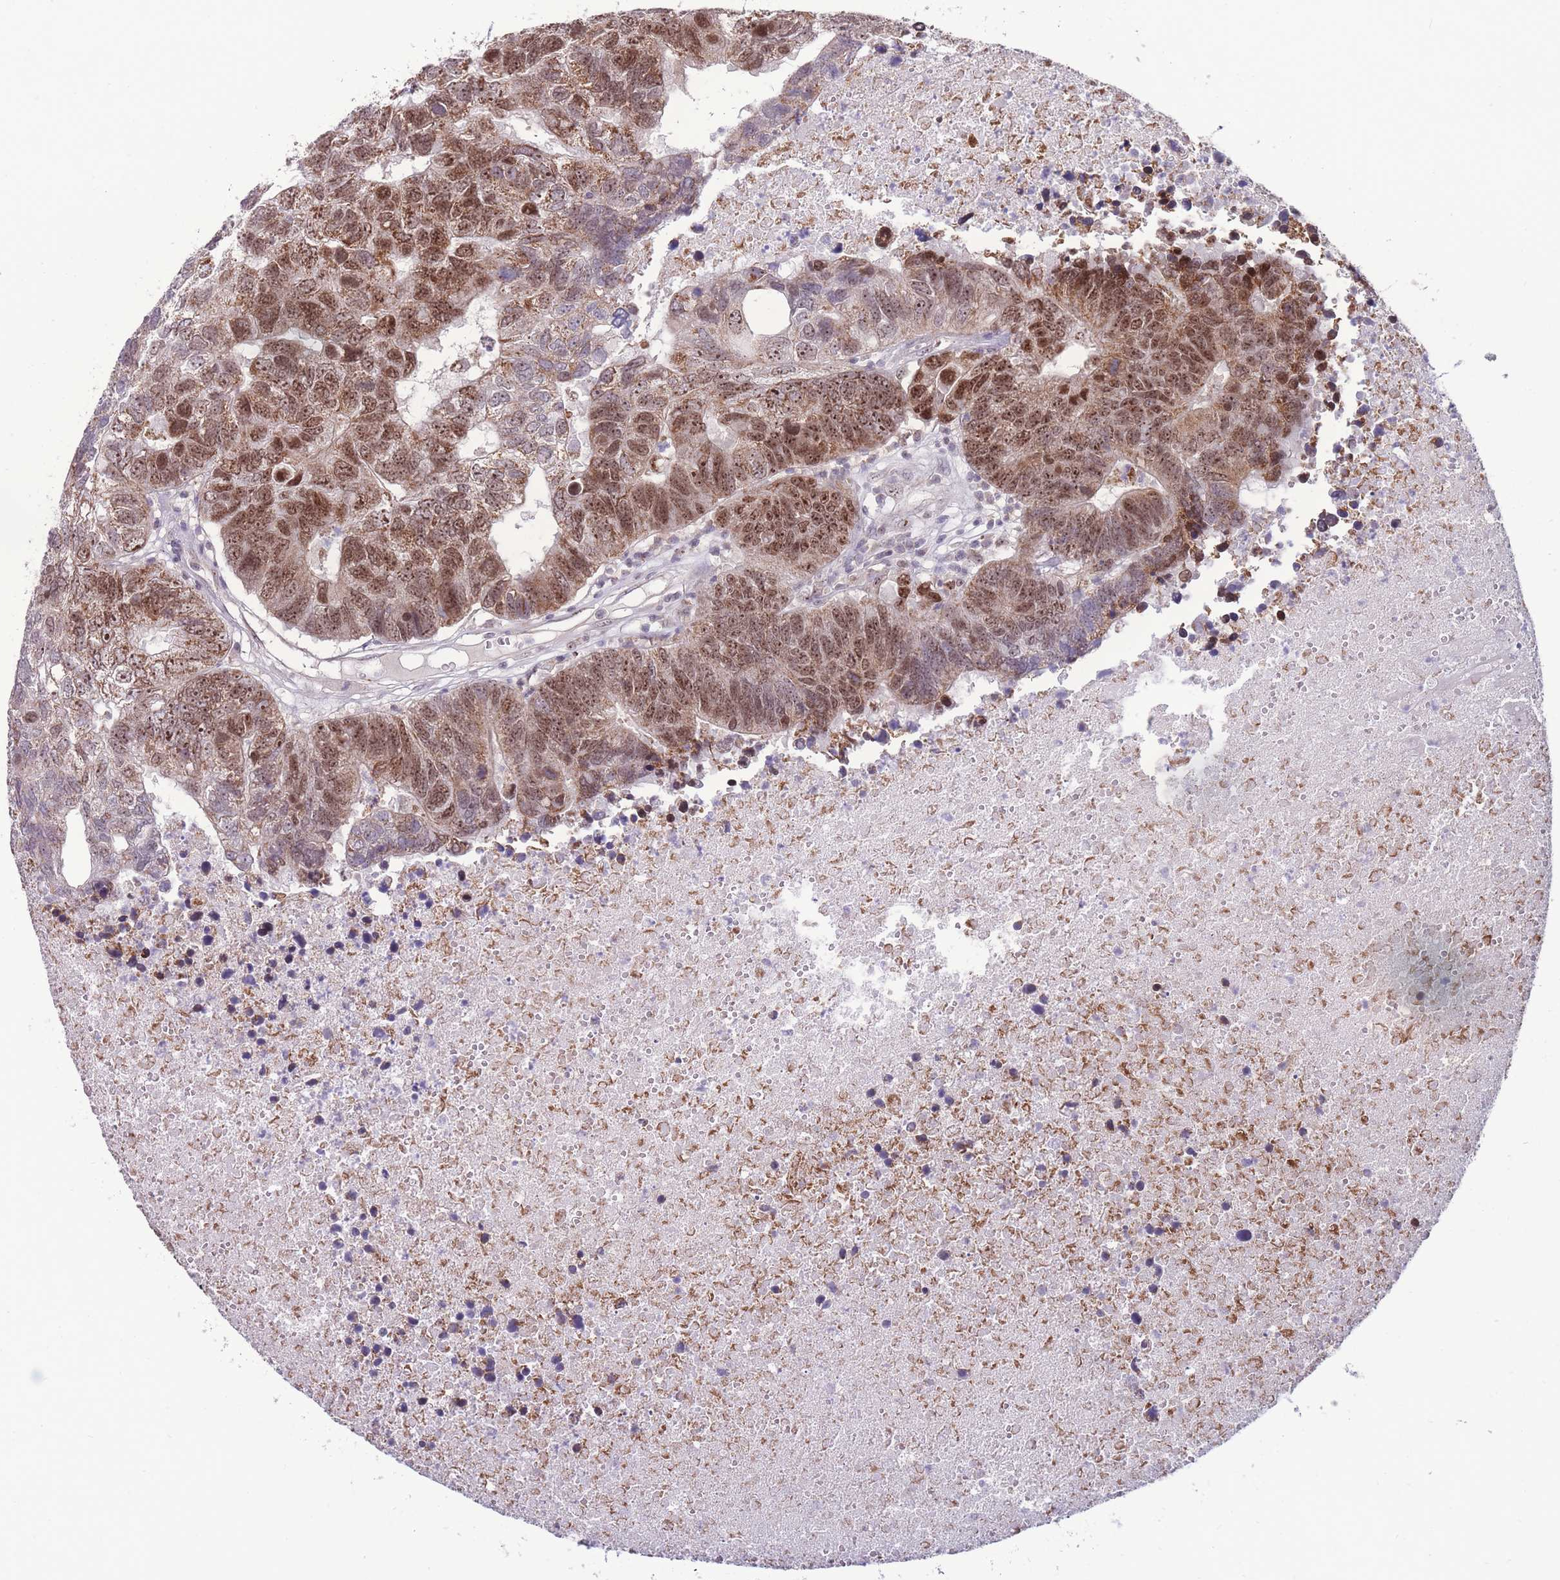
{"staining": {"intensity": "moderate", "quantity": ">75%", "location": "nuclear"}, "tissue": "colorectal cancer", "cell_type": "Tumor cells", "image_type": "cancer", "snomed": [{"axis": "morphology", "description": "Adenocarcinoma, NOS"}, {"axis": "topography", "description": "Colon"}], "caption": "Immunohistochemistry of human adenocarcinoma (colorectal) demonstrates medium levels of moderate nuclear expression in approximately >75% of tumor cells.", "gene": "MCIDAS", "patient": {"sex": "female", "age": 48}}